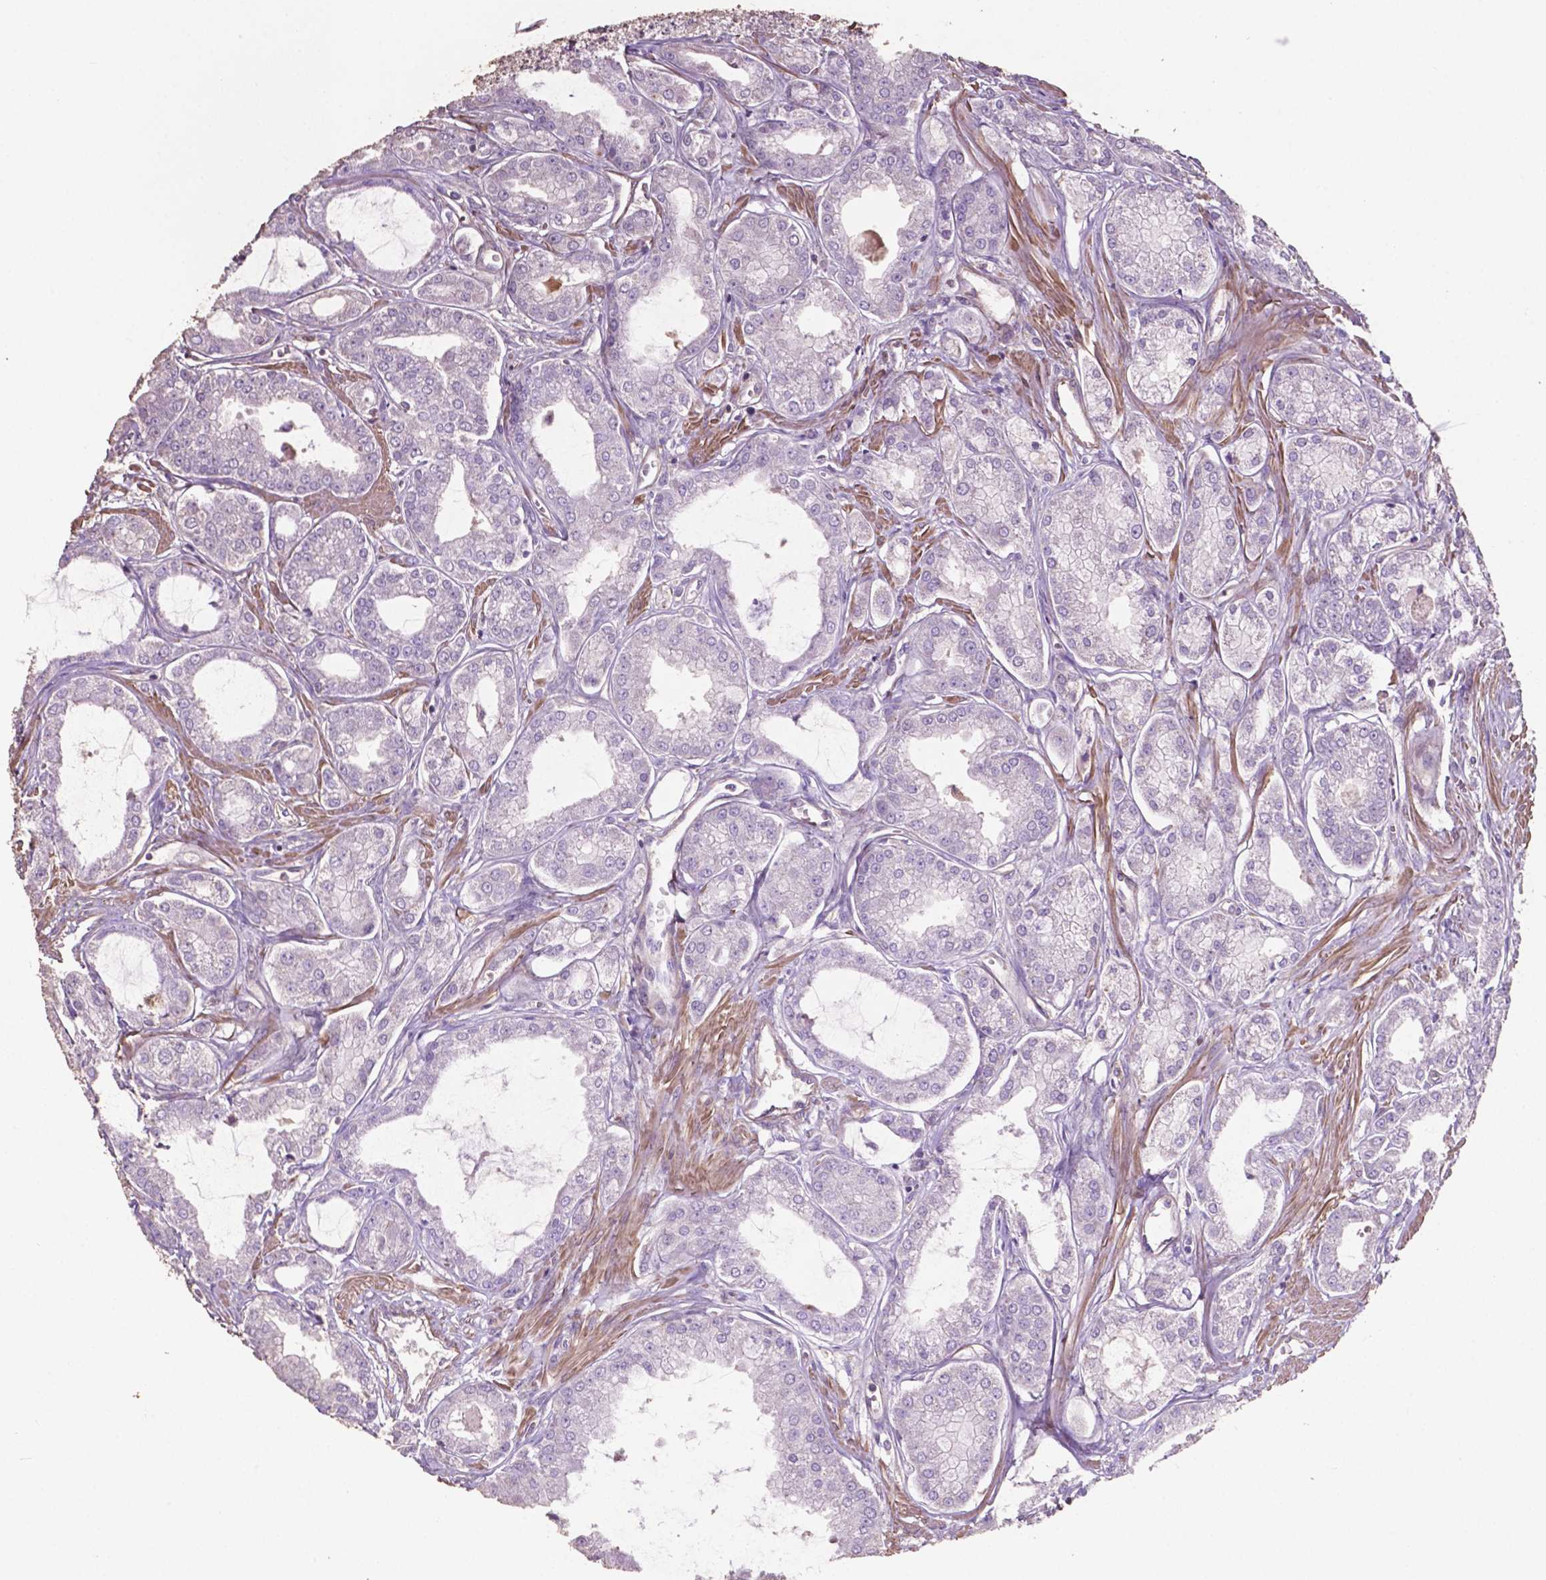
{"staining": {"intensity": "negative", "quantity": "none", "location": "none"}, "tissue": "prostate cancer", "cell_type": "Tumor cells", "image_type": "cancer", "snomed": [{"axis": "morphology", "description": "Adenocarcinoma, NOS"}, {"axis": "topography", "description": "Prostate"}], "caption": "The histopathology image demonstrates no significant positivity in tumor cells of adenocarcinoma (prostate).", "gene": "COMMD4", "patient": {"sex": "male", "age": 71}}